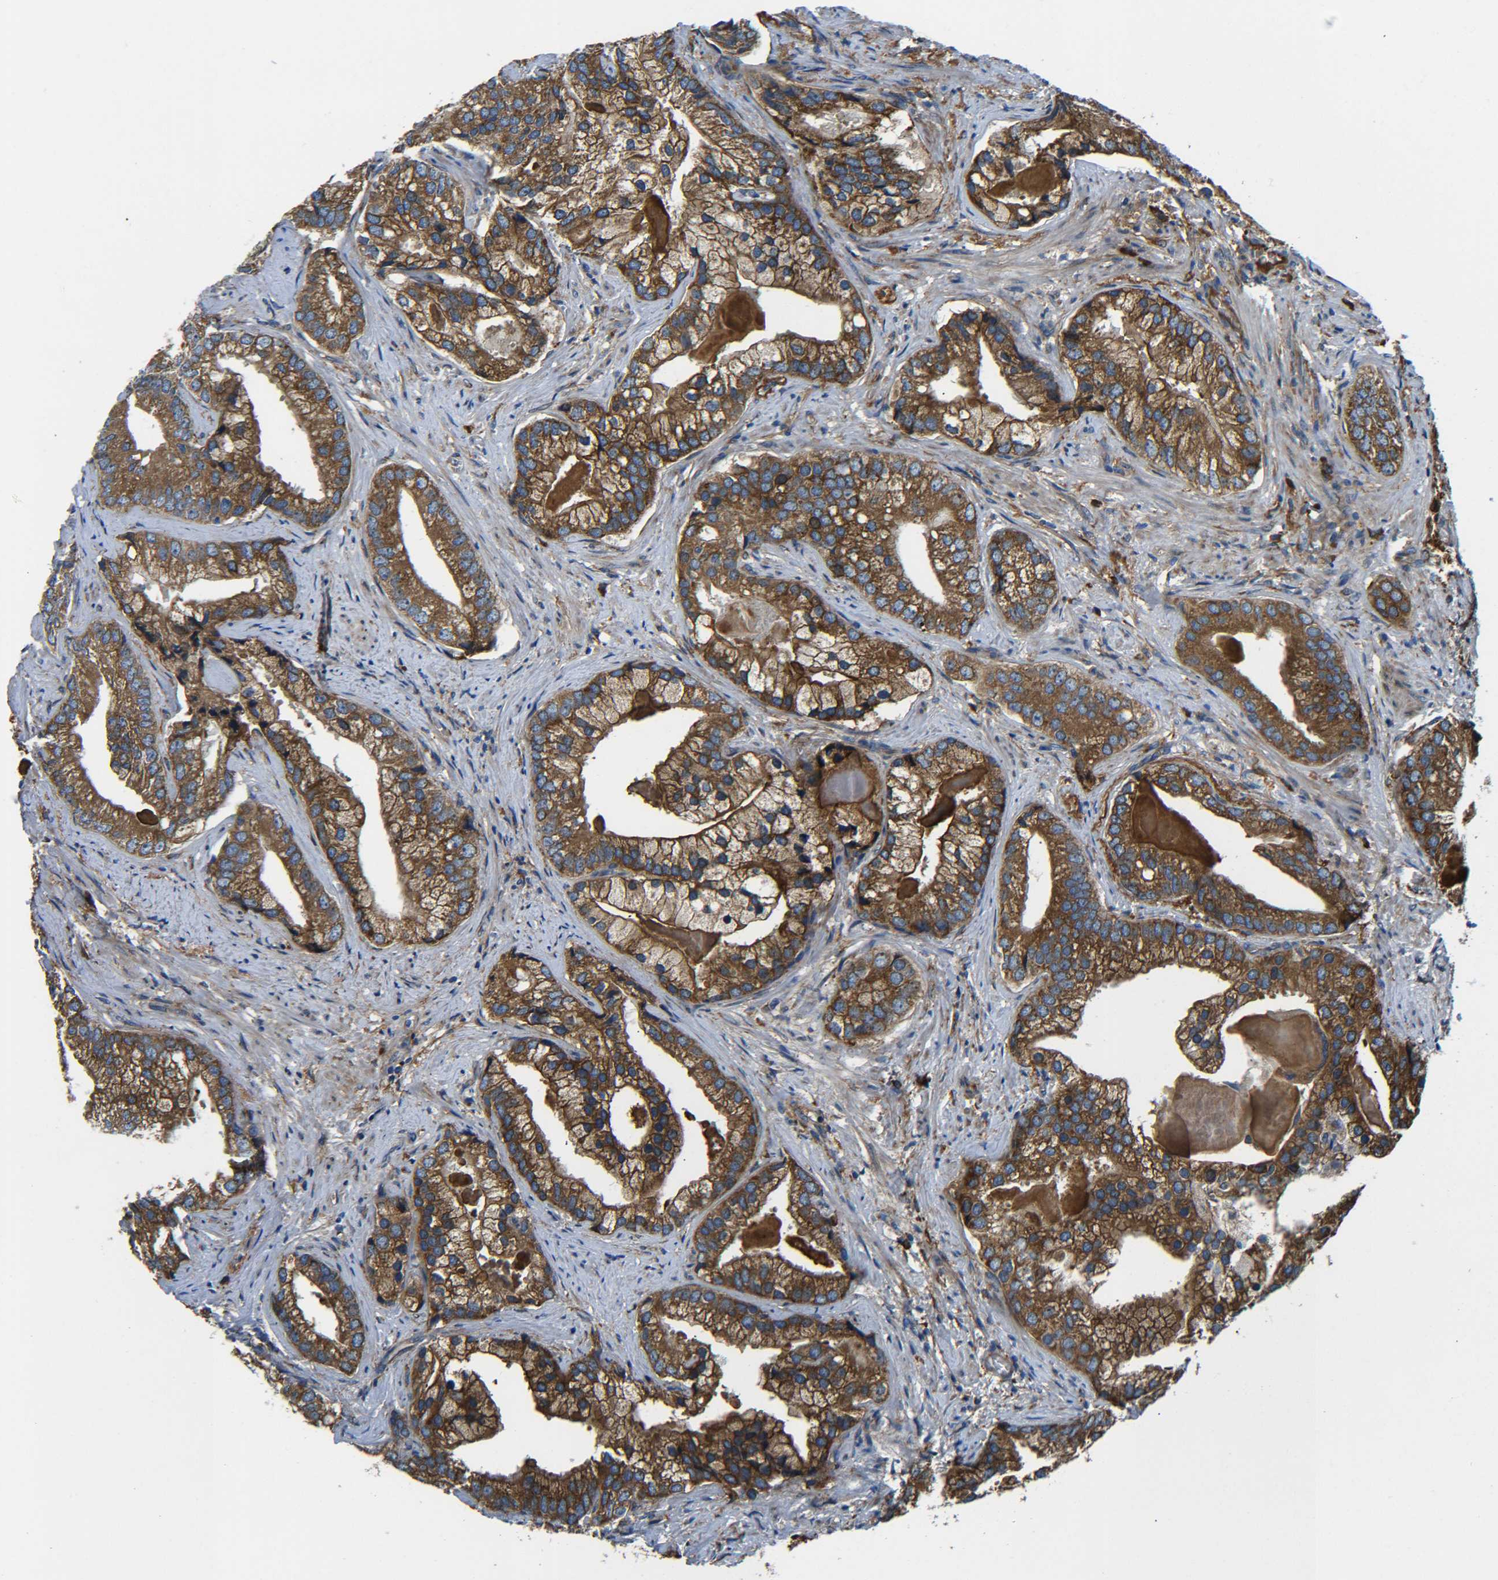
{"staining": {"intensity": "strong", "quantity": ">75%", "location": "cytoplasmic/membranous"}, "tissue": "prostate cancer", "cell_type": "Tumor cells", "image_type": "cancer", "snomed": [{"axis": "morphology", "description": "Adenocarcinoma, Low grade"}, {"axis": "topography", "description": "Prostate"}], "caption": "A high amount of strong cytoplasmic/membranous positivity is present in about >75% of tumor cells in low-grade adenocarcinoma (prostate) tissue.", "gene": "PREB", "patient": {"sex": "male", "age": 71}}